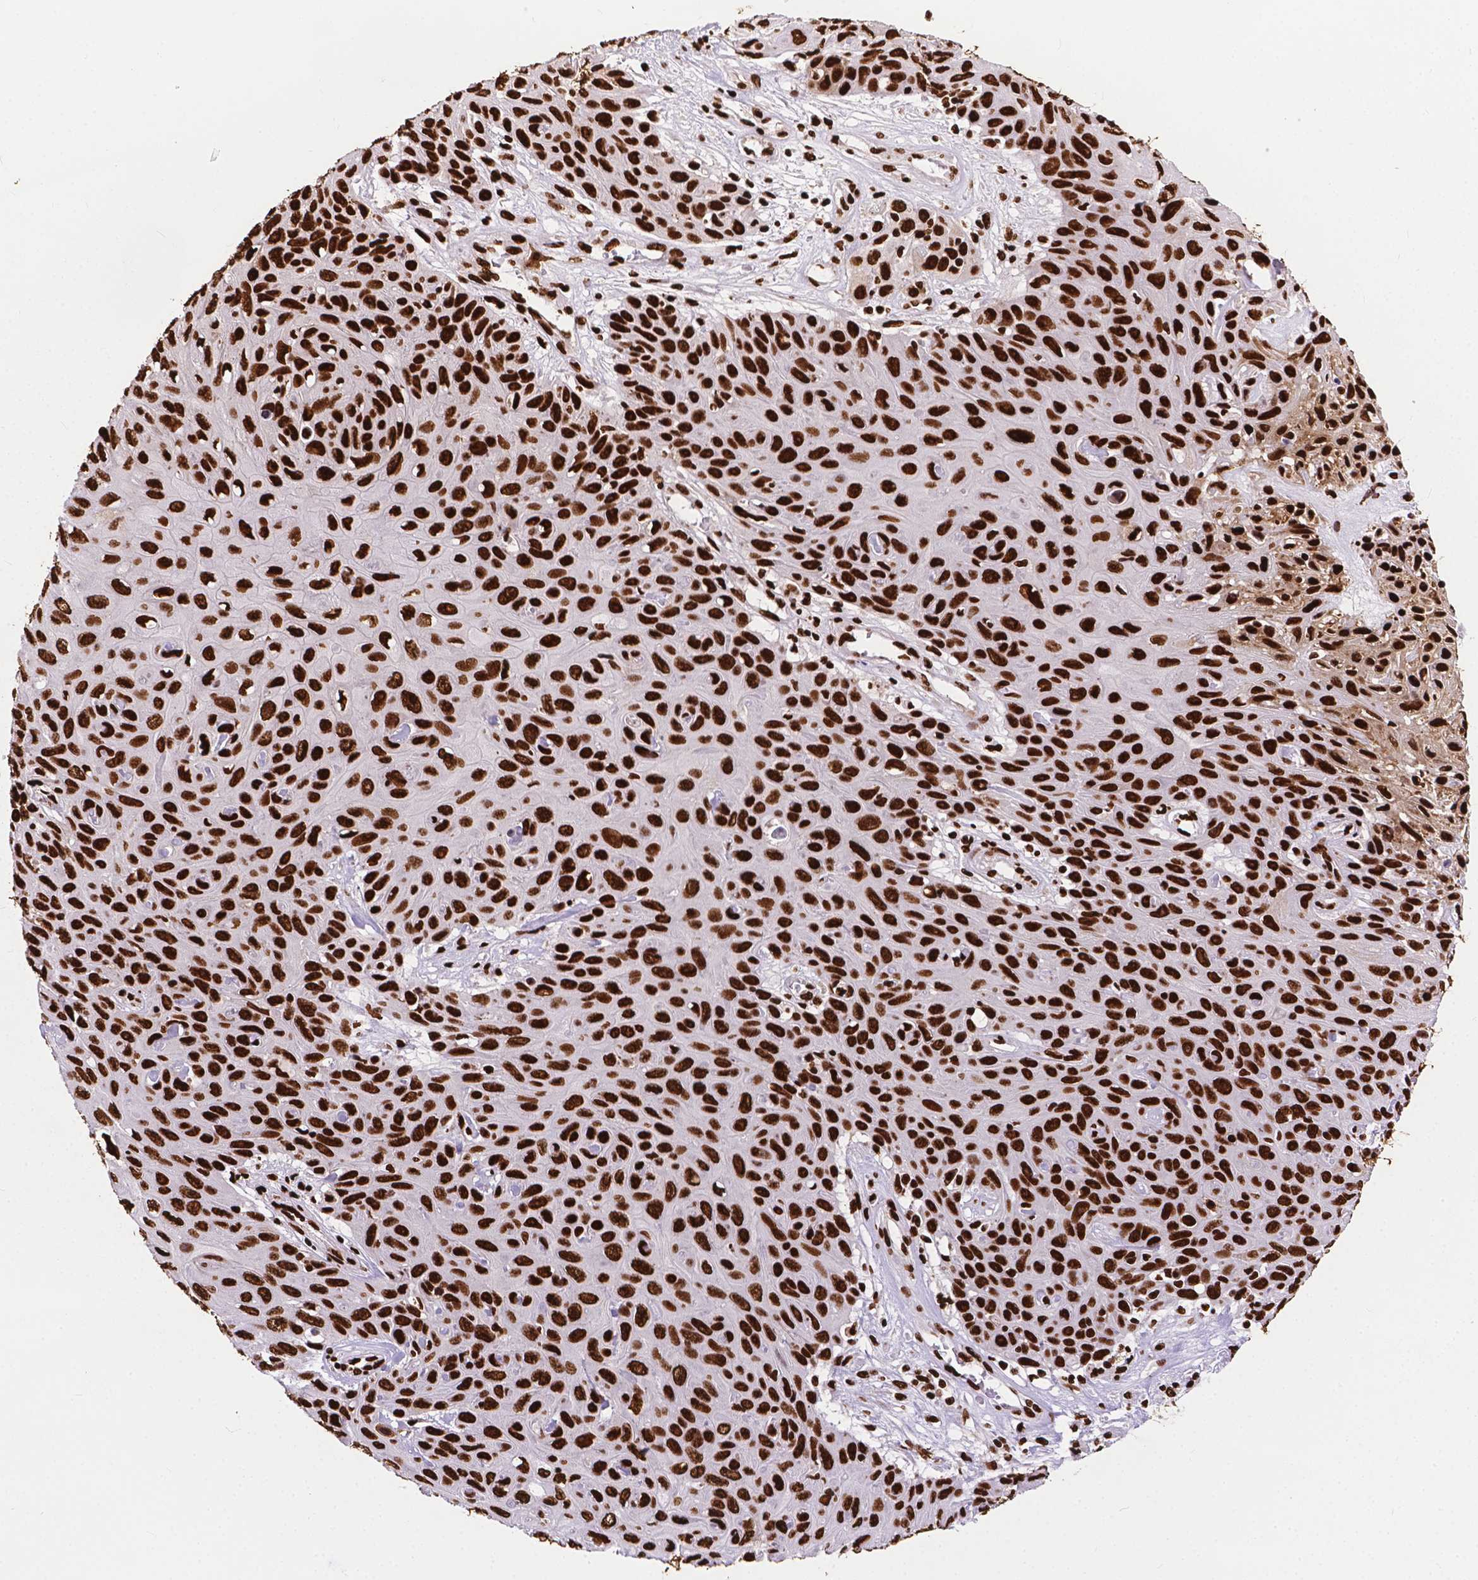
{"staining": {"intensity": "strong", "quantity": ">75%", "location": "nuclear"}, "tissue": "skin cancer", "cell_type": "Tumor cells", "image_type": "cancer", "snomed": [{"axis": "morphology", "description": "Squamous cell carcinoma, NOS"}, {"axis": "topography", "description": "Skin"}], "caption": "Immunohistochemical staining of skin cancer exhibits high levels of strong nuclear expression in about >75% of tumor cells.", "gene": "SMIM5", "patient": {"sex": "male", "age": 82}}